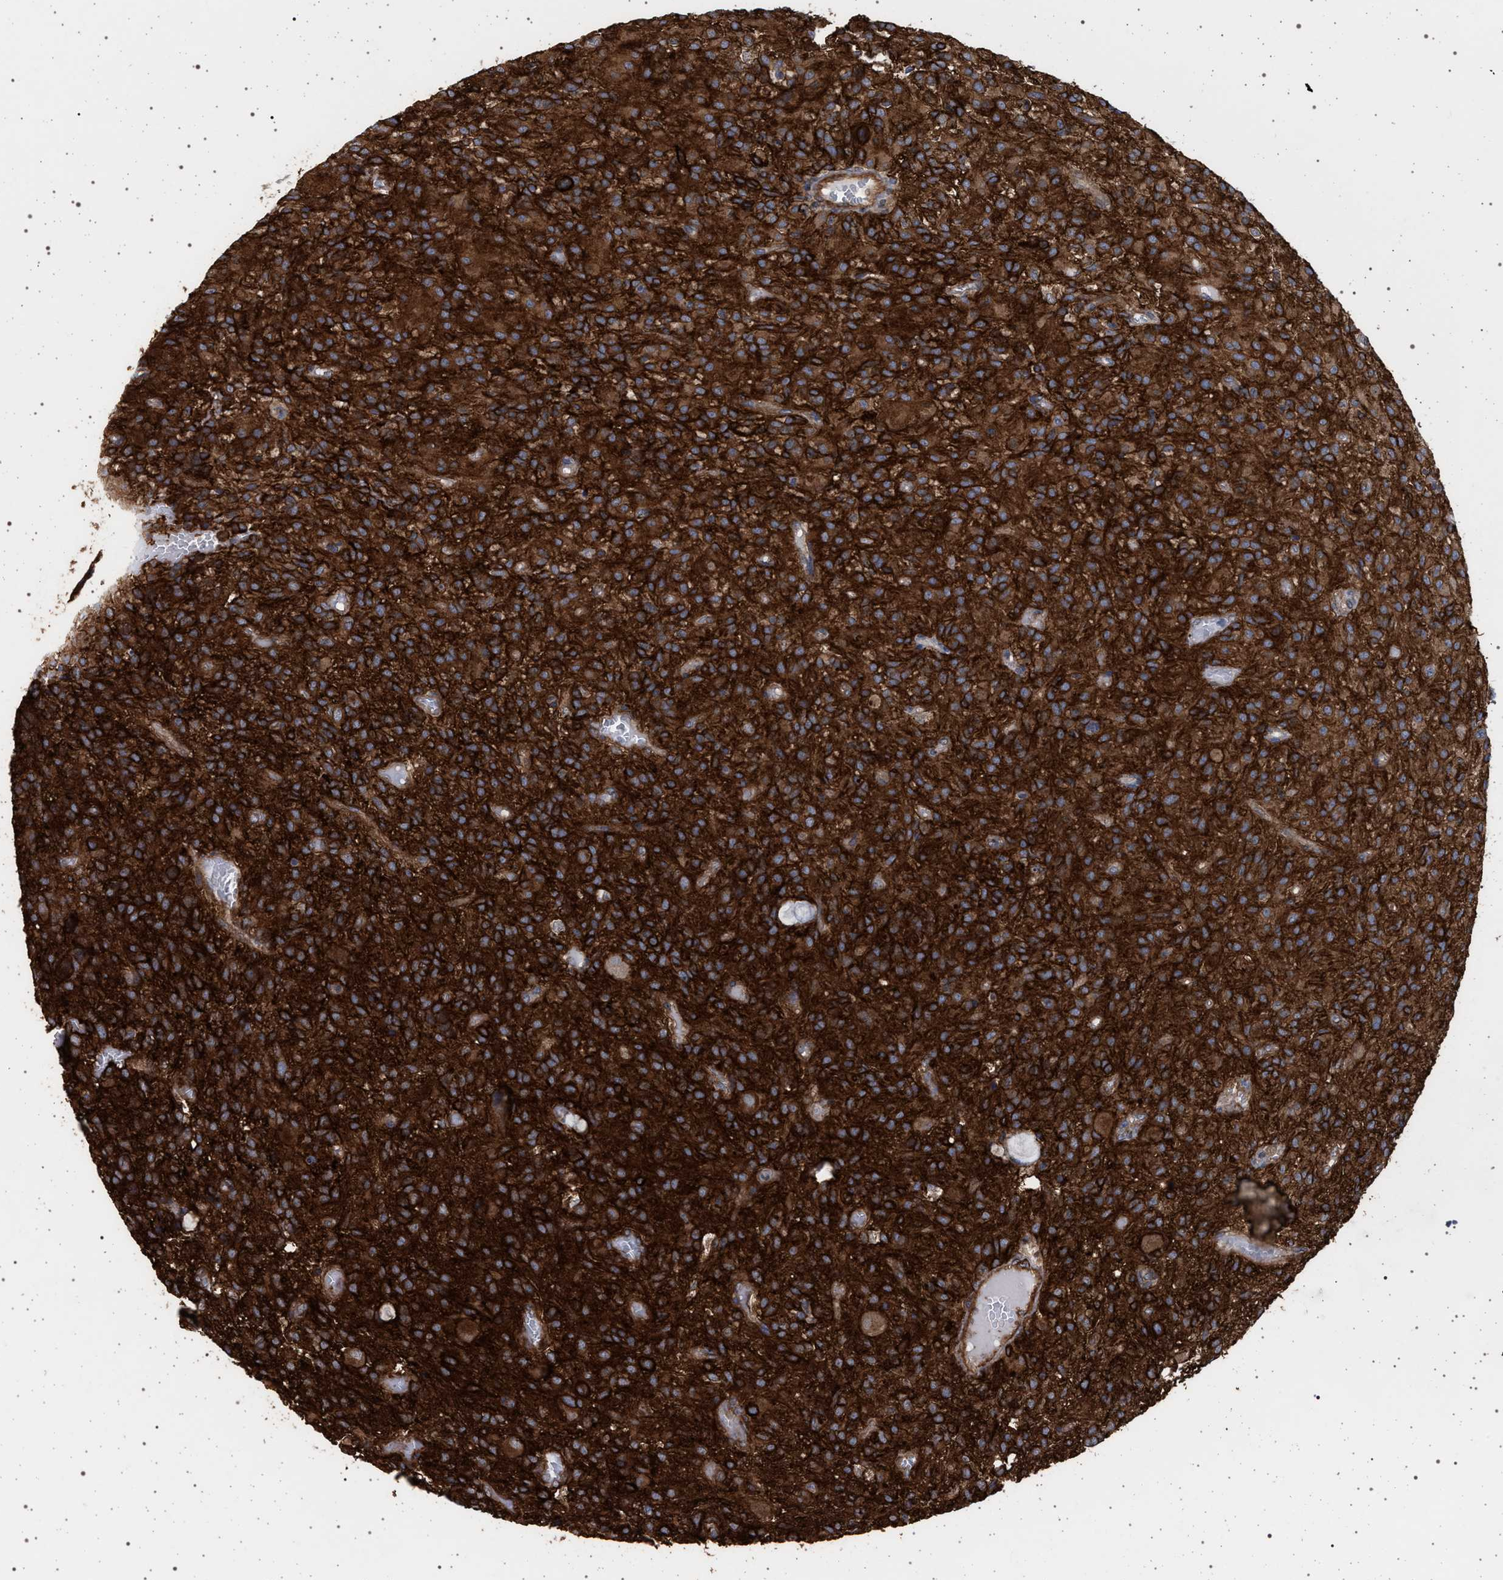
{"staining": {"intensity": "strong", "quantity": ">75%", "location": "cytoplasmic/membranous"}, "tissue": "glioma", "cell_type": "Tumor cells", "image_type": "cancer", "snomed": [{"axis": "morphology", "description": "Glioma, malignant, High grade"}, {"axis": "topography", "description": "Brain"}], "caption": "An image of human malignant high-grade glioma stained for a protein reveals strong cytoplasmic/membranous brown staining in tumor cells. The staining was performed using DAB (3,3'-diaminobenzidine) to visualize the protein expression in brown, while the nuclei were stained in blue with hematoxylin (Magnification: 20x).", "gene": "IFT20", "patient": {"sex": "female", "age": 59}}